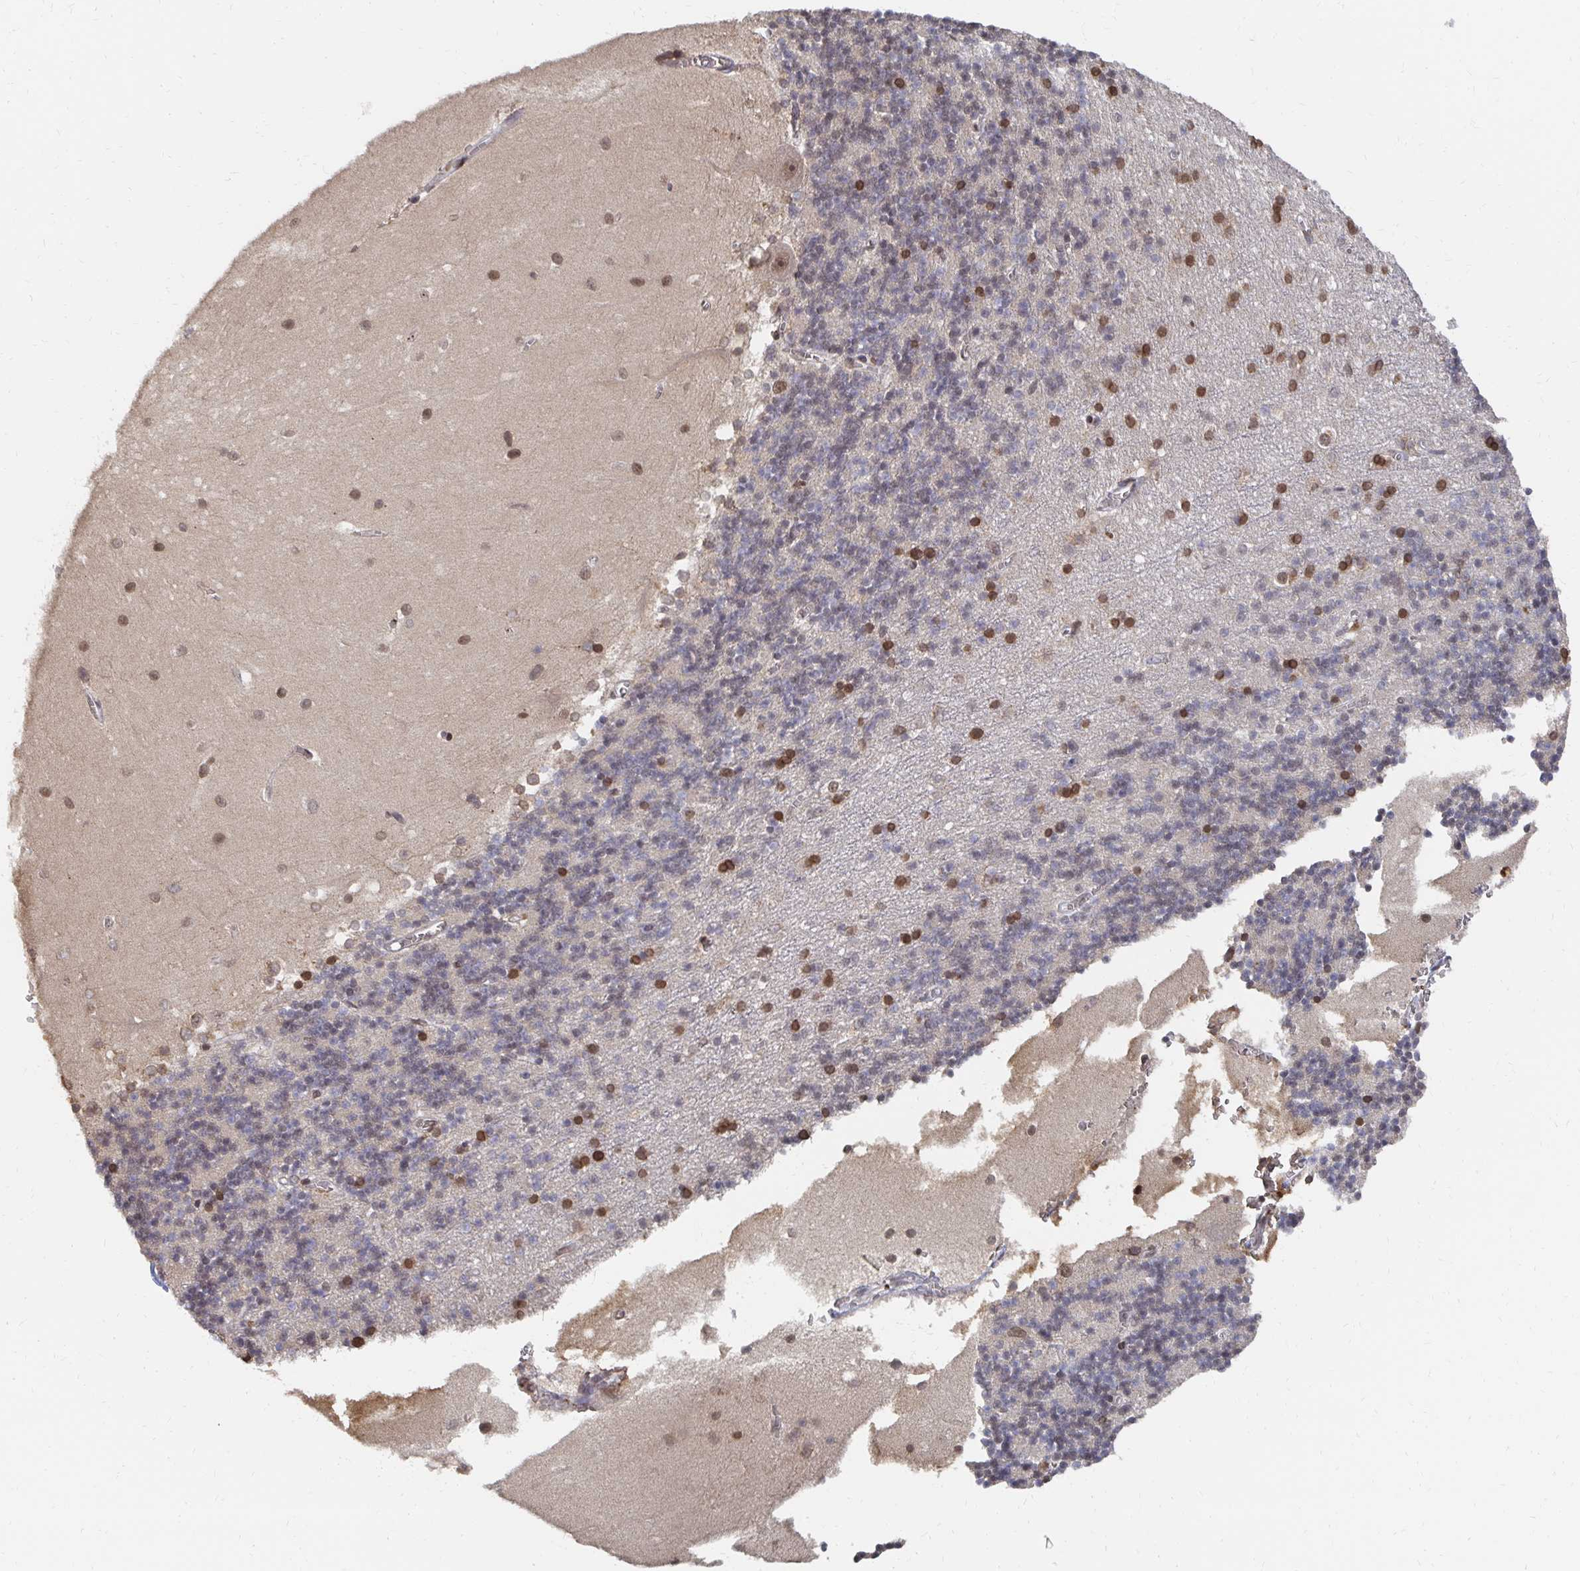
{"staining": {"intensity": "moderate", "quantity": "25%-75%", "location": "nuclear"}, "tissue": "cerebellum", "cell_type": "Cells in granular layer", "image_type": "normal", "snomed": [{"axis": "morphology", "description": "Normal tissue, NOS"}, {"axis": "topography", "description": "Cerebellum"}], "caption": "A medium amount of moderate nuclear expression is appreciated in approximately 25%-75% of cells in granular layer in unremarkable cerebellum.", "gene": "GTF3C6", "patient": {"sex": "male", "age": 54}}